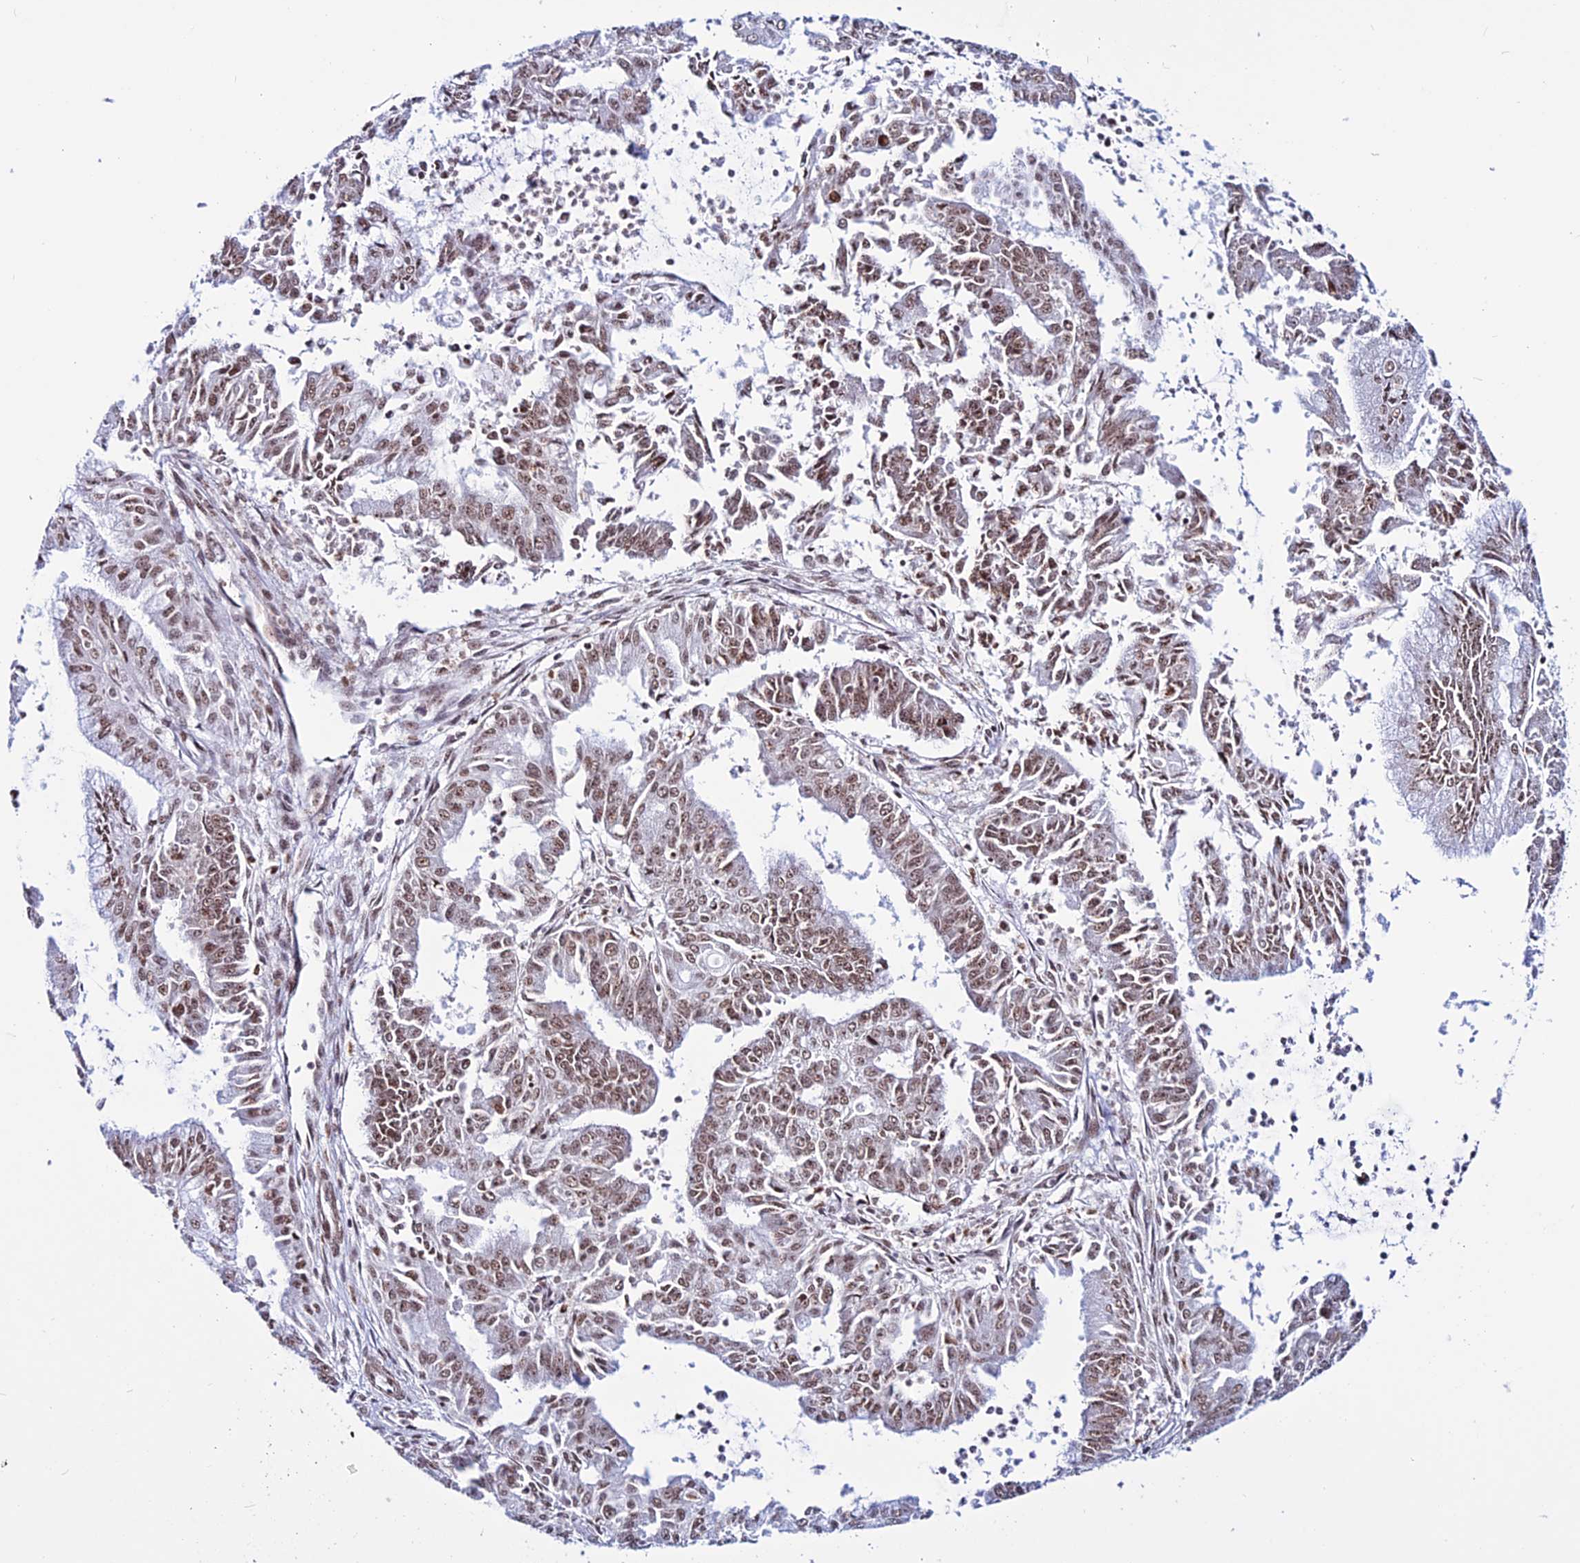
{"staining": {"intensity": "moderate", "quantity": ">75%", "location": "nuclear"}, "tissue": "endometrial cancer", "cell_type": "Tumor cells", "image_type": "cancer", "snomed": [{"axis": "morphology", "description": "Adenocarcinoma, NOS"}, {"axis": "topography", "description": "Endometrium"}], "caption": "Endometrial adenocarcinoma tissue demonstrates moderate nuclear expression in approximately >75% of tumor cells, visualized by immunohistochemistry.", "gene": "U2AF1", "patient": {"sex": "female", "age": 73}}